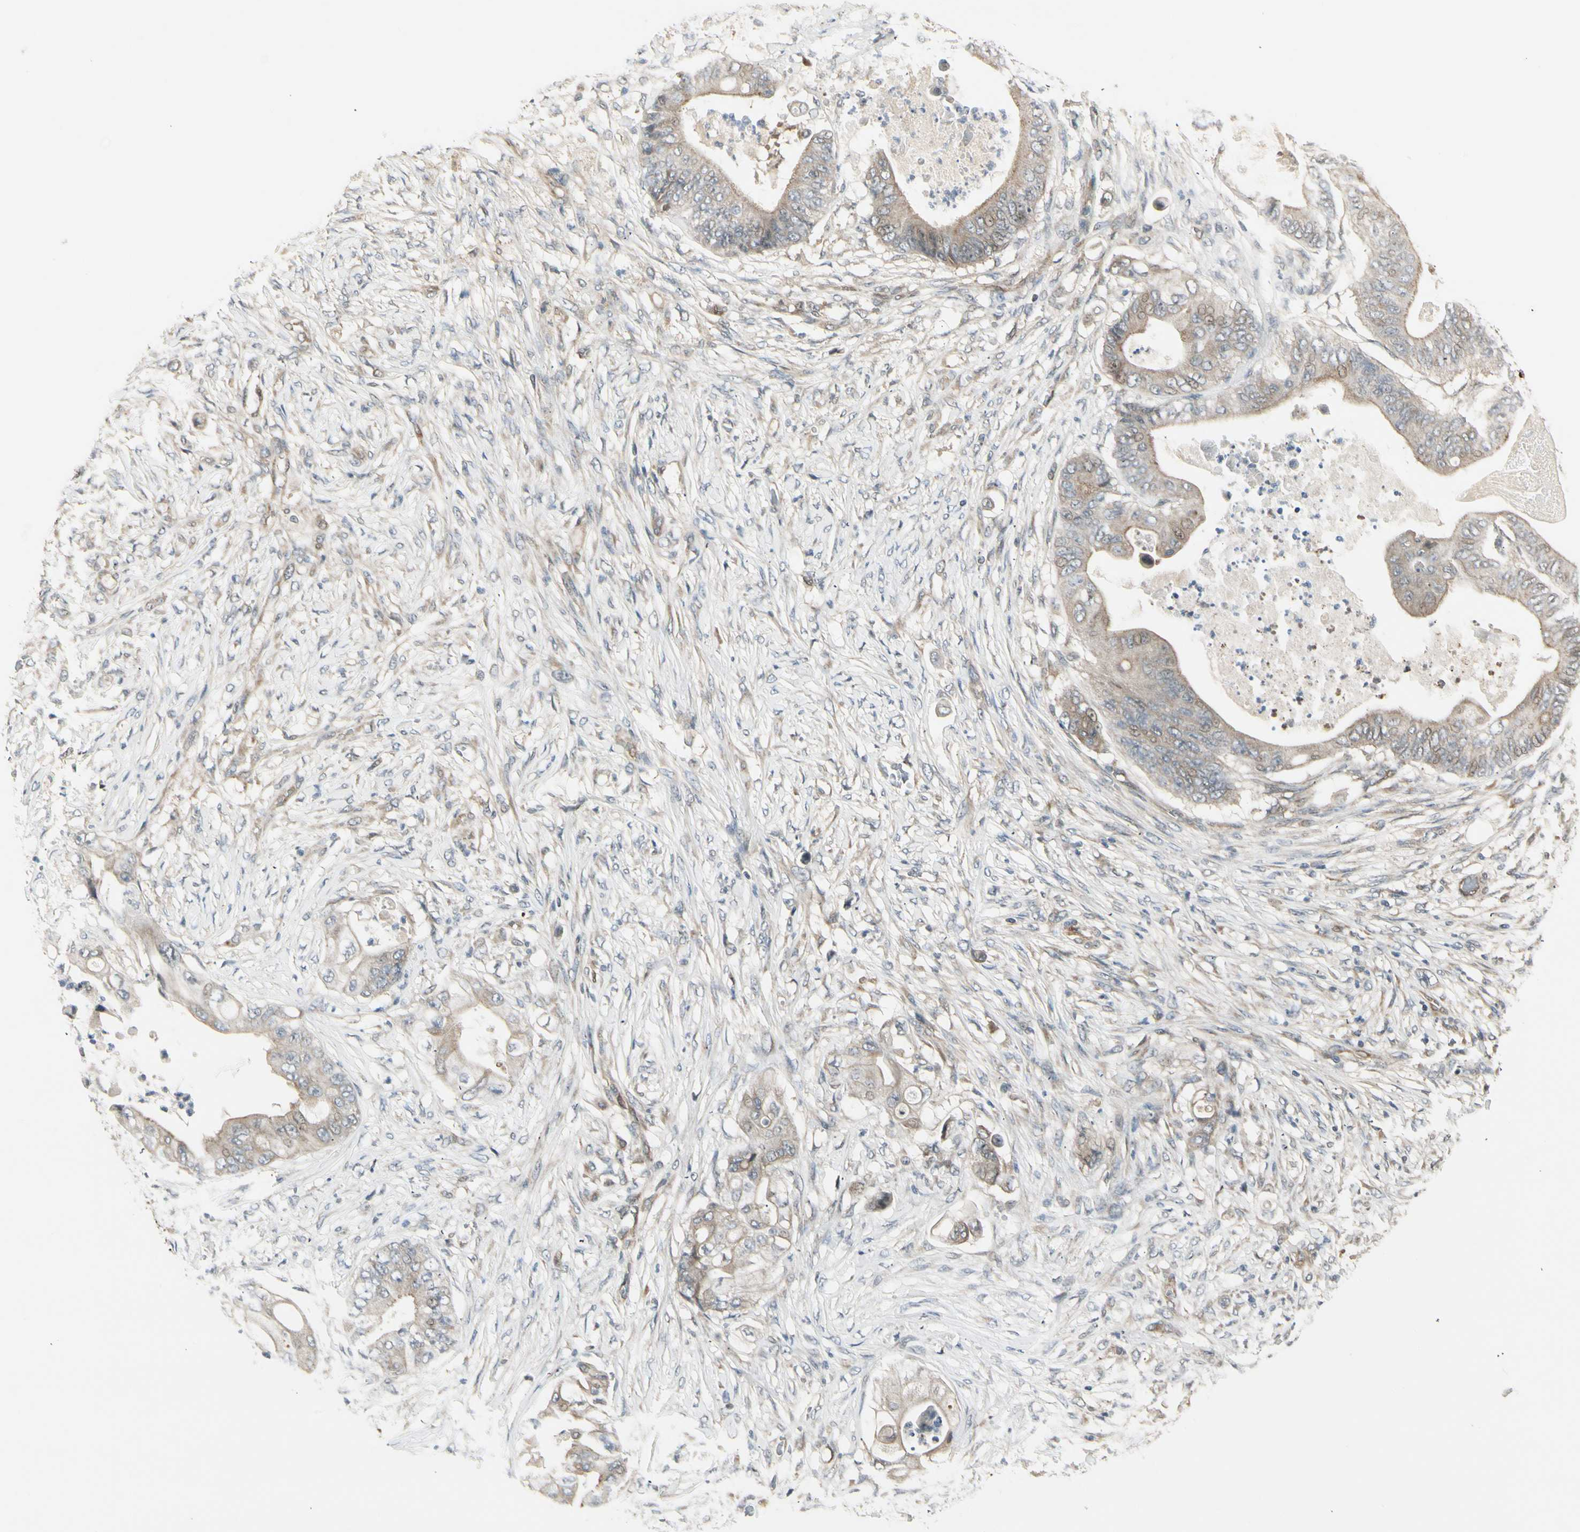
{"staining": {"intensity": "weak", "quantity": ">75%", "location": "cytoplasmic/membranous"}, "tissue": "stomach cancer", "cell_type": "Tumor cells", "image_type": "cancer", "snomed": [{"axis": "morphology", "description": "Adenocarcinoma, NOS"}, {"axis": "topography", "description": "Stomach"}], "caption": "There is low levels of weak cytoplasmic/membranous expression in tumor cells of stomach adenocarcinoma, as demonstrated by immunohistochemical staining (brown color).", "gene": "SVBP", "patient": {"sex": "female", "age": 73}}